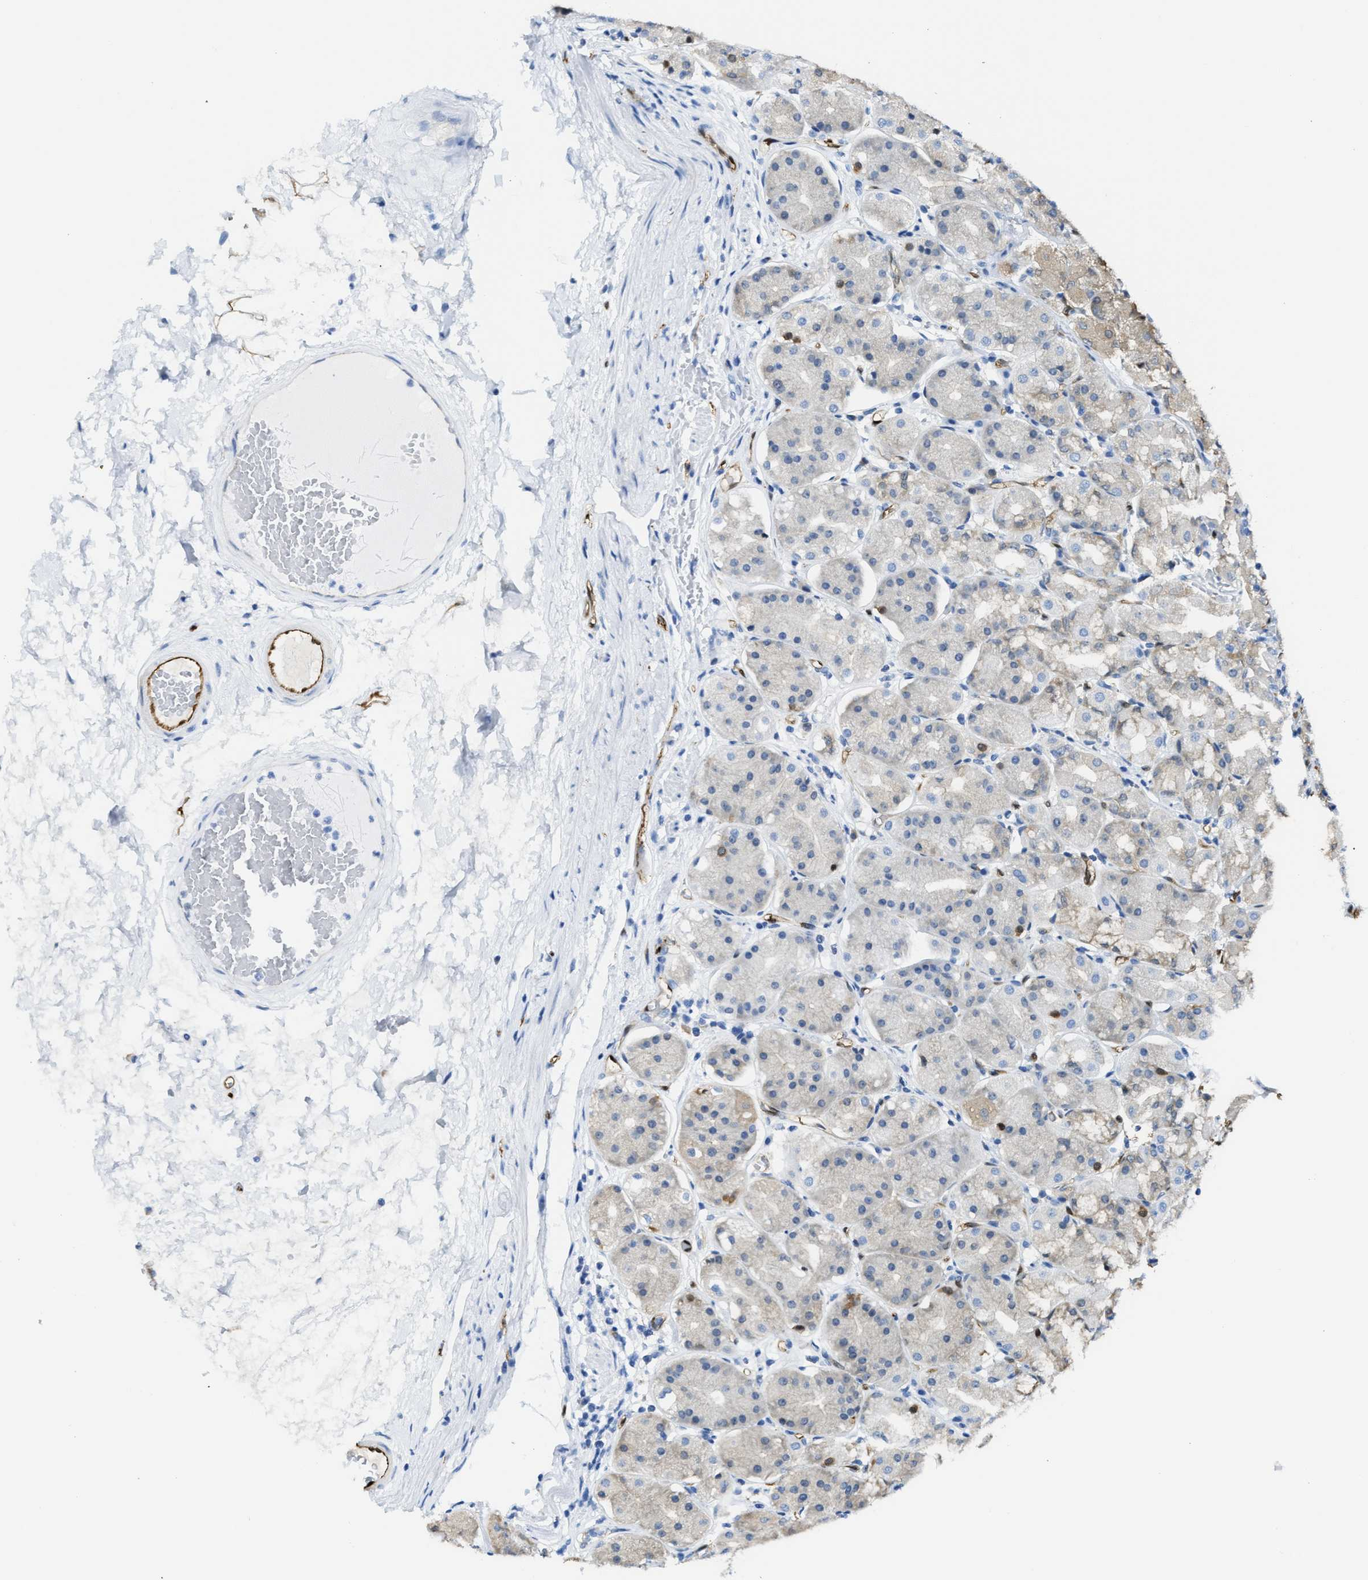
{"staining": {"intensity": "weak", "quantity": "<25%", "location": "cytoplasmic/membranous"}, "tissue": "stomach", "cell_type": "Glandular cells", "image_type": "normal", "snomed": [{"axis": "morphology", "description": "Normal tissue, NOS"}, {"axis": "topography", "description": "Stomach"}, {"axis": "topography", "description": "Stomach, lower"}], "caption": "Immunohistochemistry (IHC) micrograph of unremarkable stomach: stomach stained with DAB (3,3'-diaminobenzidine) displays no significant protein expression in glandular cells.", "gene": "ASS1", "patient": {"sex": "female", "age": 56}}